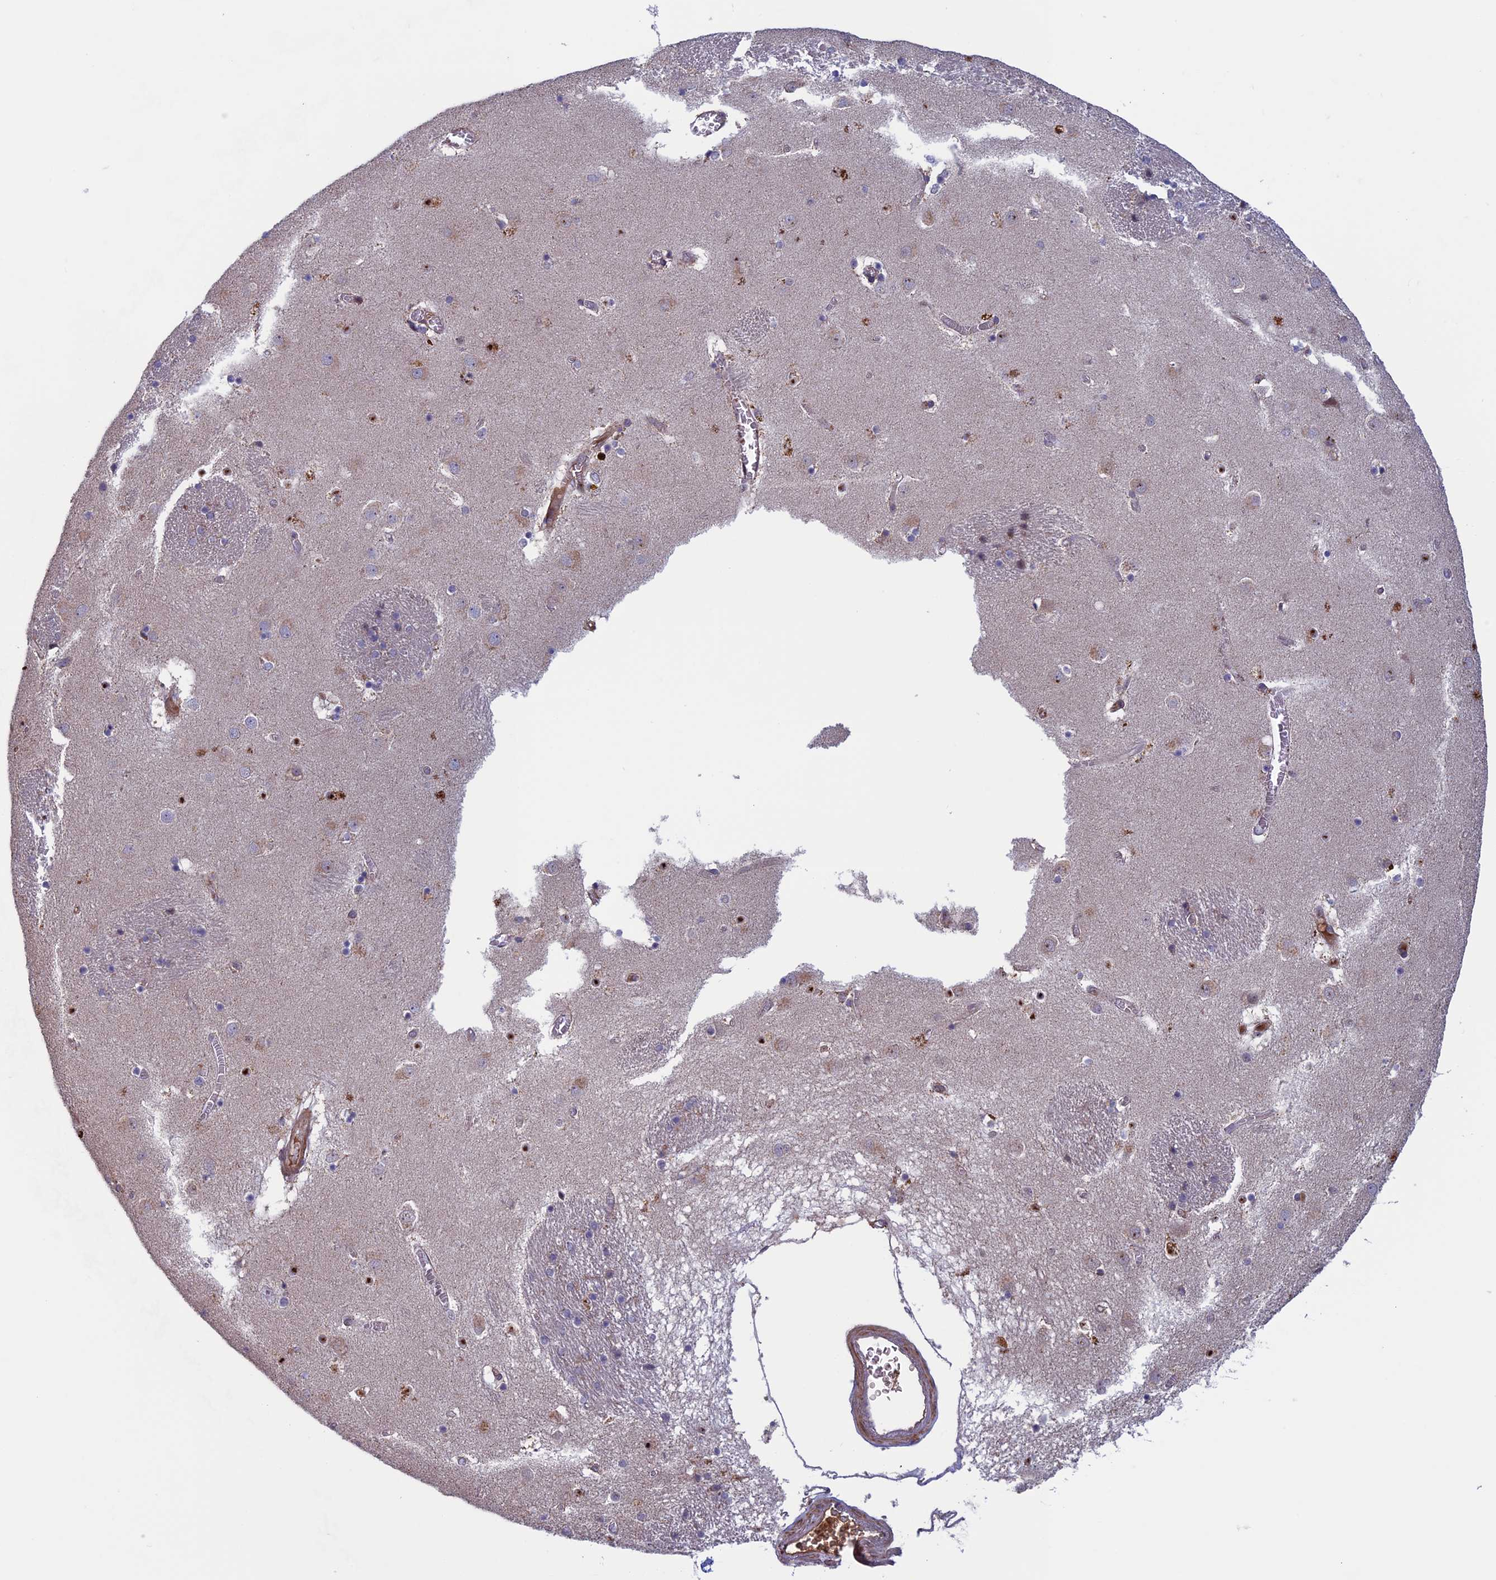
{"staining": {"intensity": "moderate", "quantity": "<25%", "location": "nuclear"}, "tissue": "caudate", "cell_type": "Glial cells", "image_type": "normal", "snomed": [{"axis": "morphology", "description": "Normal tissue, NOS"}, {"axis": "topography", "description": "Lateral ventricle wall"}], "caption": "This is a histology image of immunohistochemistry staining of normal caudate, which shows moderate expression in the nuclear of glial cells.", "gene": "FADS1", "patient": {"sex": "male", "age": 70}}